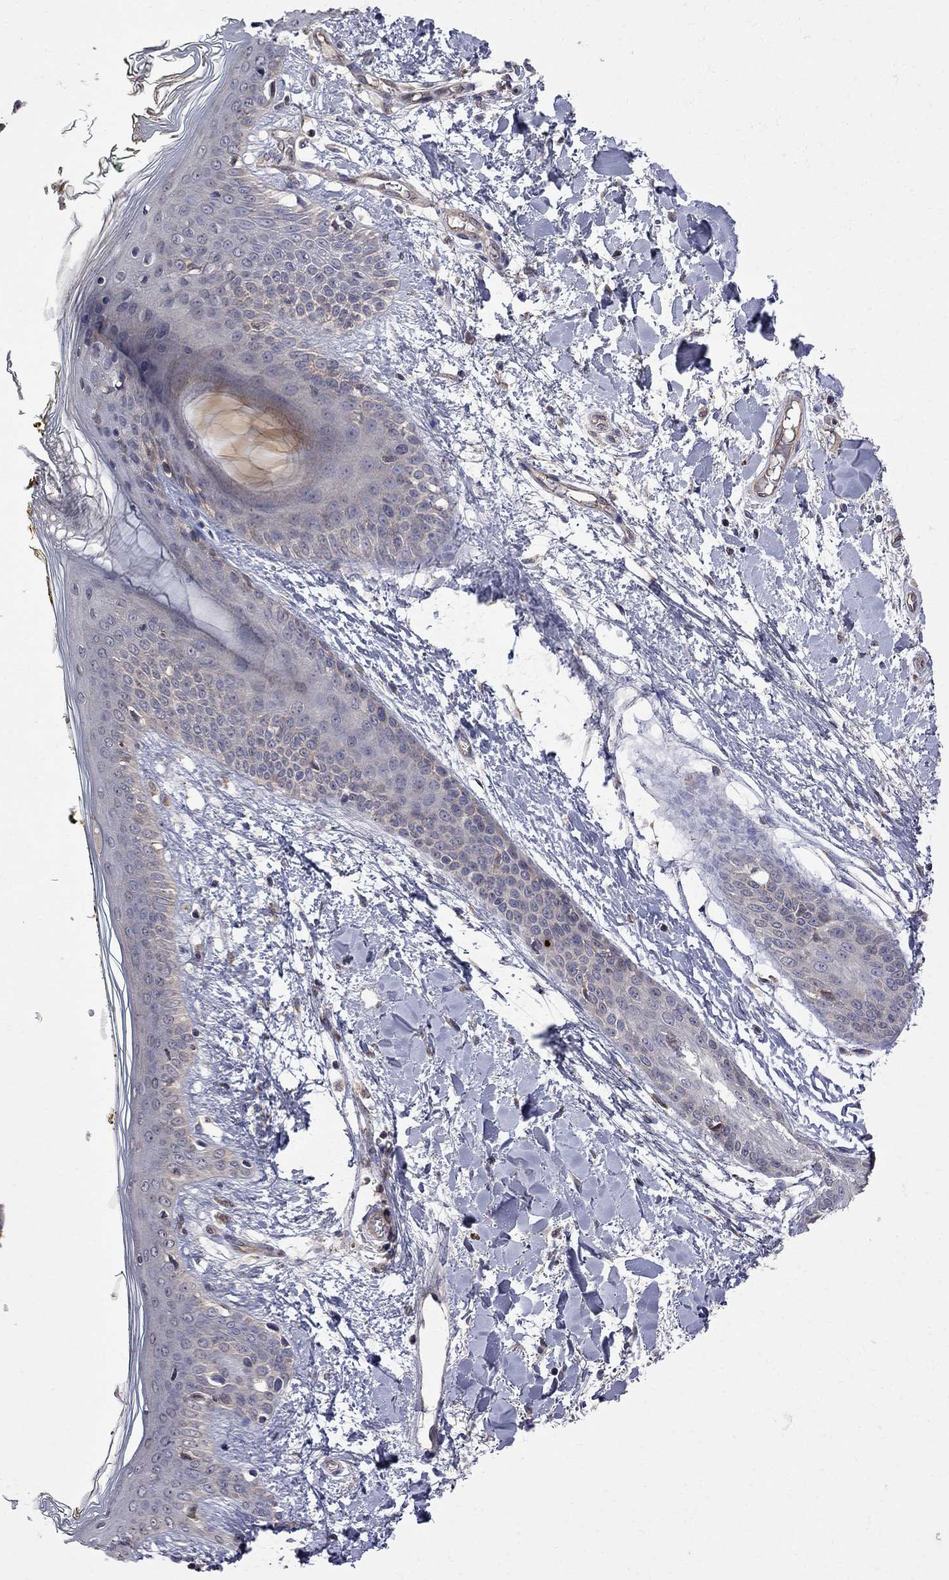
{"staining": {"intensity": "negative", "quantity": "none", "location": "none"}, "tissue": "skin", "cell_type": "Fibroblasts", "image_type": "normal", "snomed": [{"axis": "morphology", "description": "Normal tissue, NOS"}, {"axis": "topography", "description": "Skin"}], "caption": "This micrograph is of normal skin stained with immunohistochemistry (IHC) to label a protein in brown with the nuclei are counter-stained blue. There is no expression in fibroblasts. Brightfield microscopy of immunohistochemistry stained with DAB (brown) and hematoxylin (blue), captured at high magnification.", "gene": "ABI3", "patient": {"sex": "female", "age": 34}}